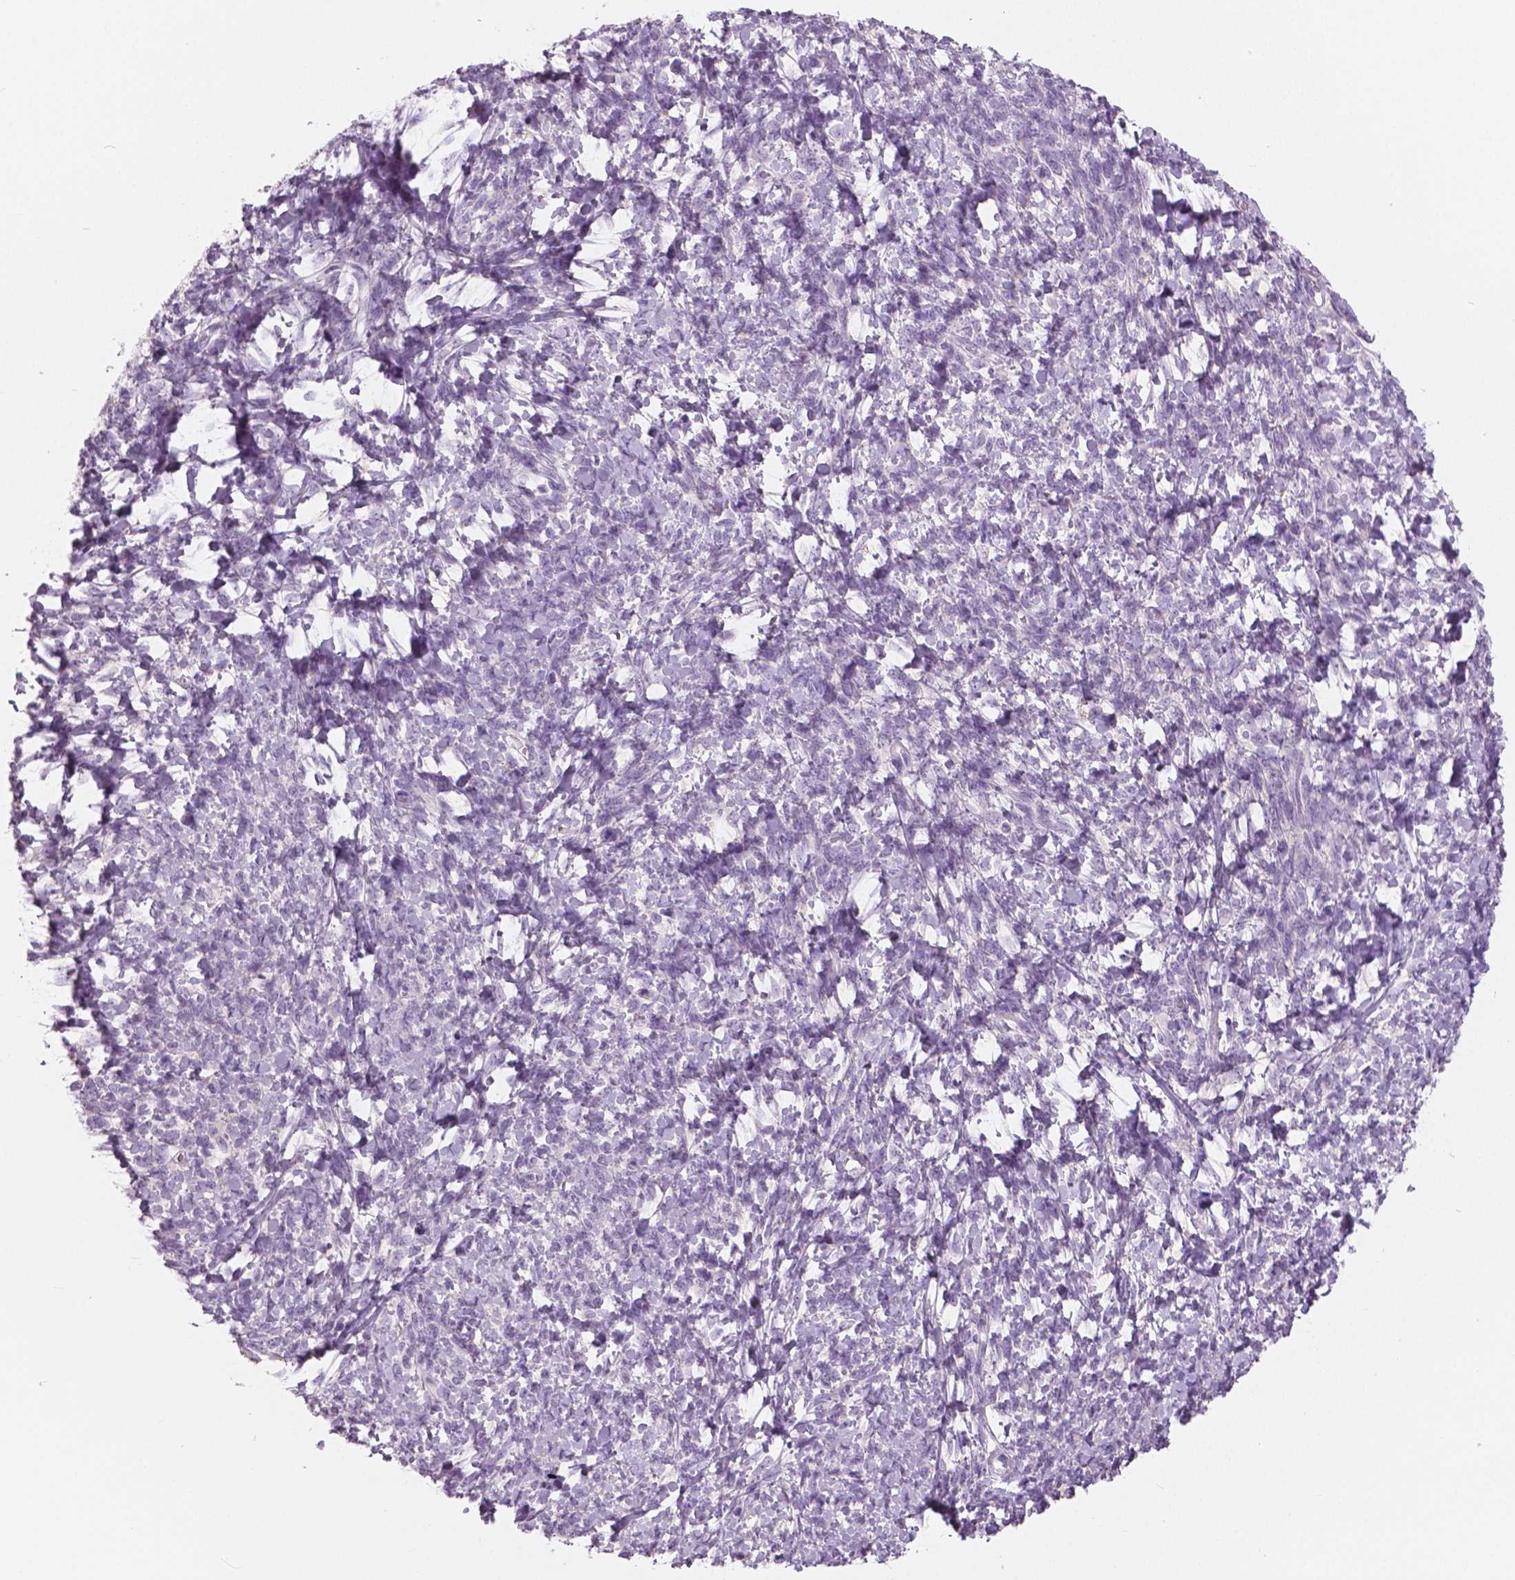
{"staining": {"intensity": "negative", "quantity": "none", "location": "none"}, "tissue": "ovarian cancer", "cell_type": "Tumor cells", "image_type": "cancer", "snomed": [{"axis": "morphology", "description": "Cystadenocarcinoma, serous, NOS"}, {"axis": "topography", "description": "Ovary"}], "caption": "Ovarian cancer (serous cystadenocarcinoma) was stained to show a protein in brown. There is no significant expression in tumor cells. The staining was performed using DAB to visualize the protein expression in brown, while the nuclei were stained in blue with hematoxylin (Magnification: 20x).", "gene": "A4GNT", "patient": {"sex": "female", "age": 53}}